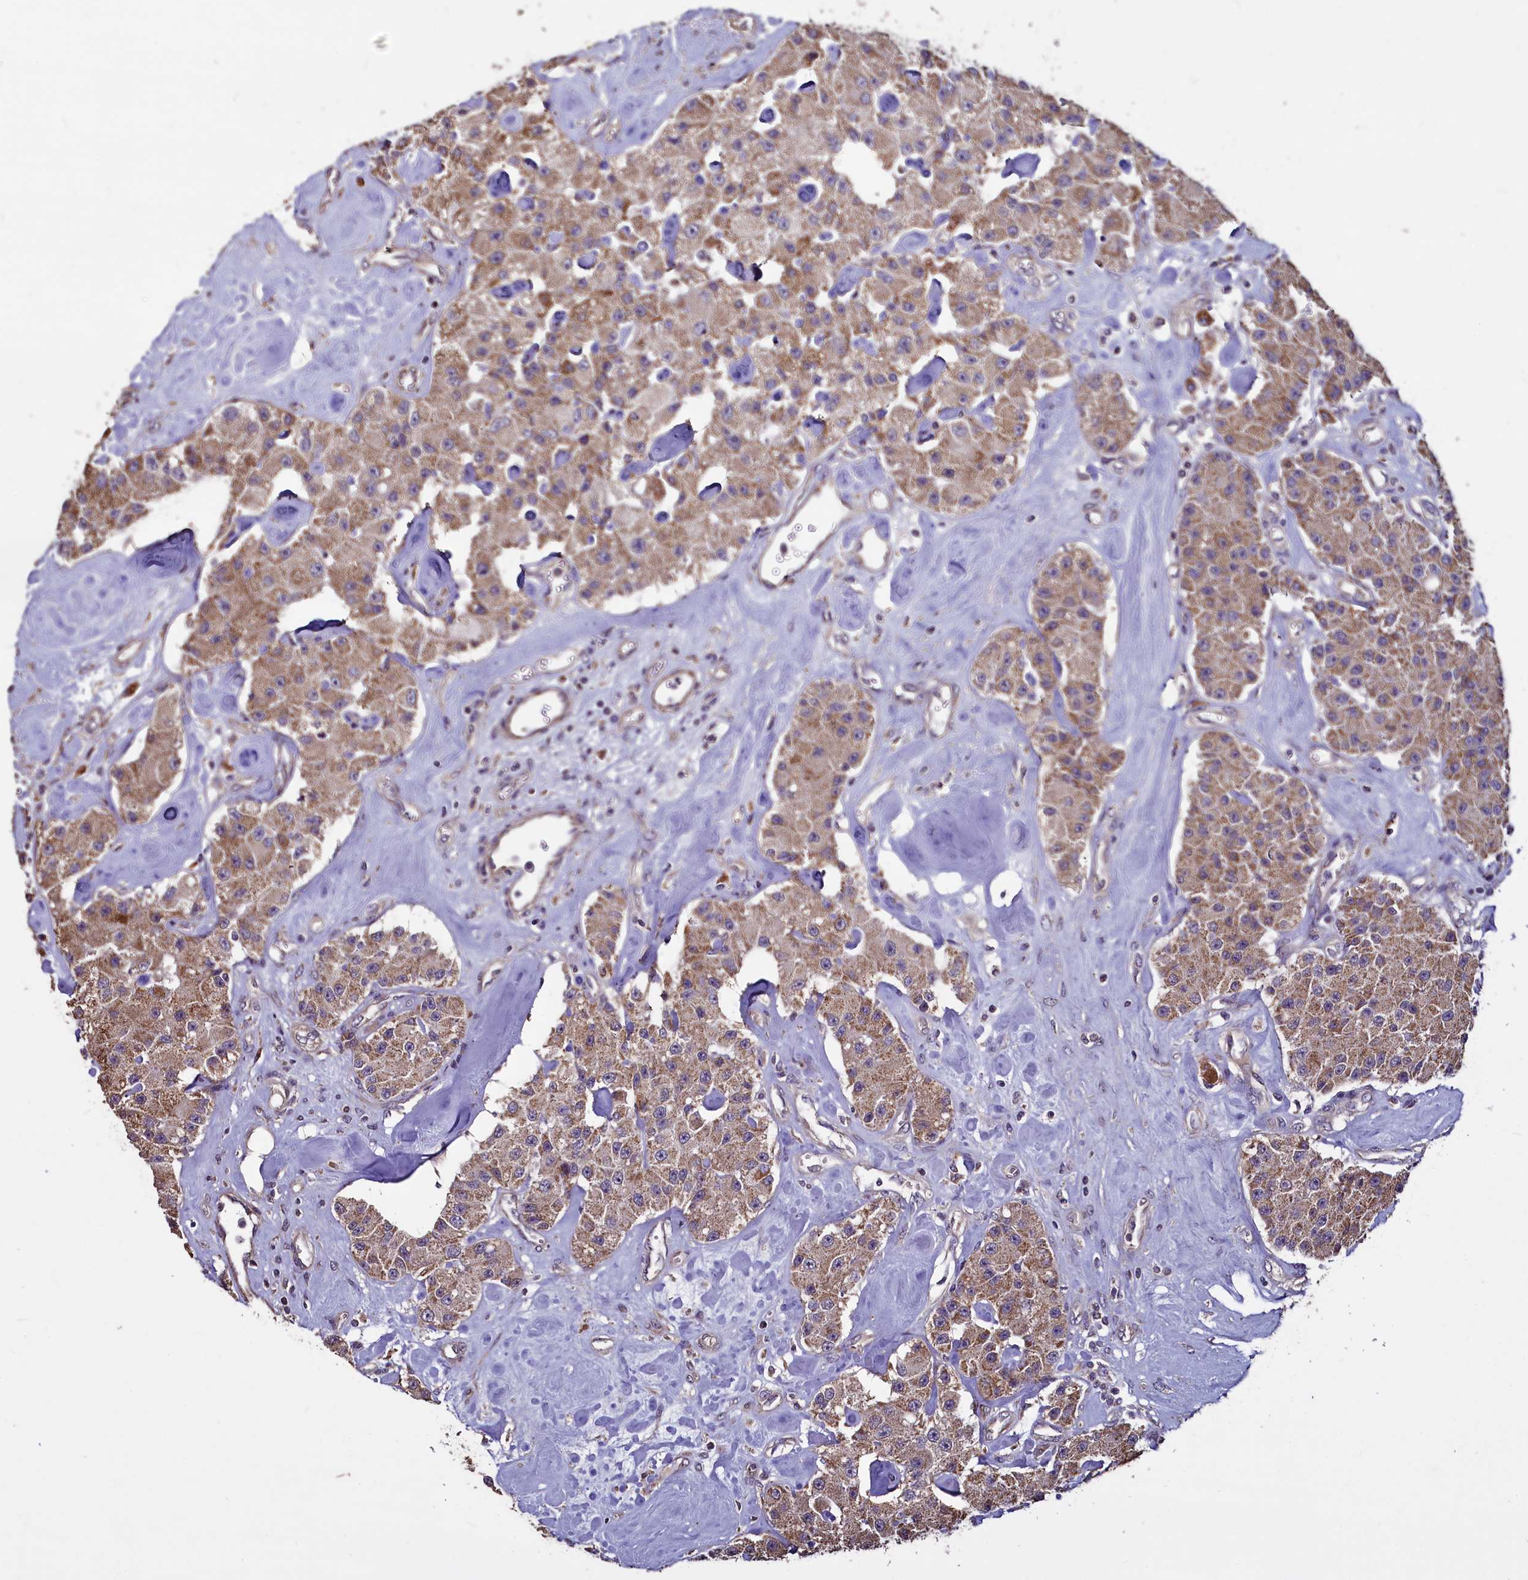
{"staining": {"intensity": "moderate", "quantity": ">75%", "location": "cytoplasmic/membranous"}, "tissue": "carcinoid", "cell_type": "Tumor cells", "image_type": "cancer", "snomed": [{"axis": "morphology", "description": "Carcinoid, malignant, NOS"}, {"axis": "topography", "description": "Pancreas"}], "caption": "Protein staining by immunohistochemistry demonstrates moderate cytoplasmic/membranous positivity in about >75% of tumor cells in carcinoid (malignant). (IHC, brightfield microscopy, high magnification).", "gene": "COQ9", "patient": {"sex": "male", "age": 41}}